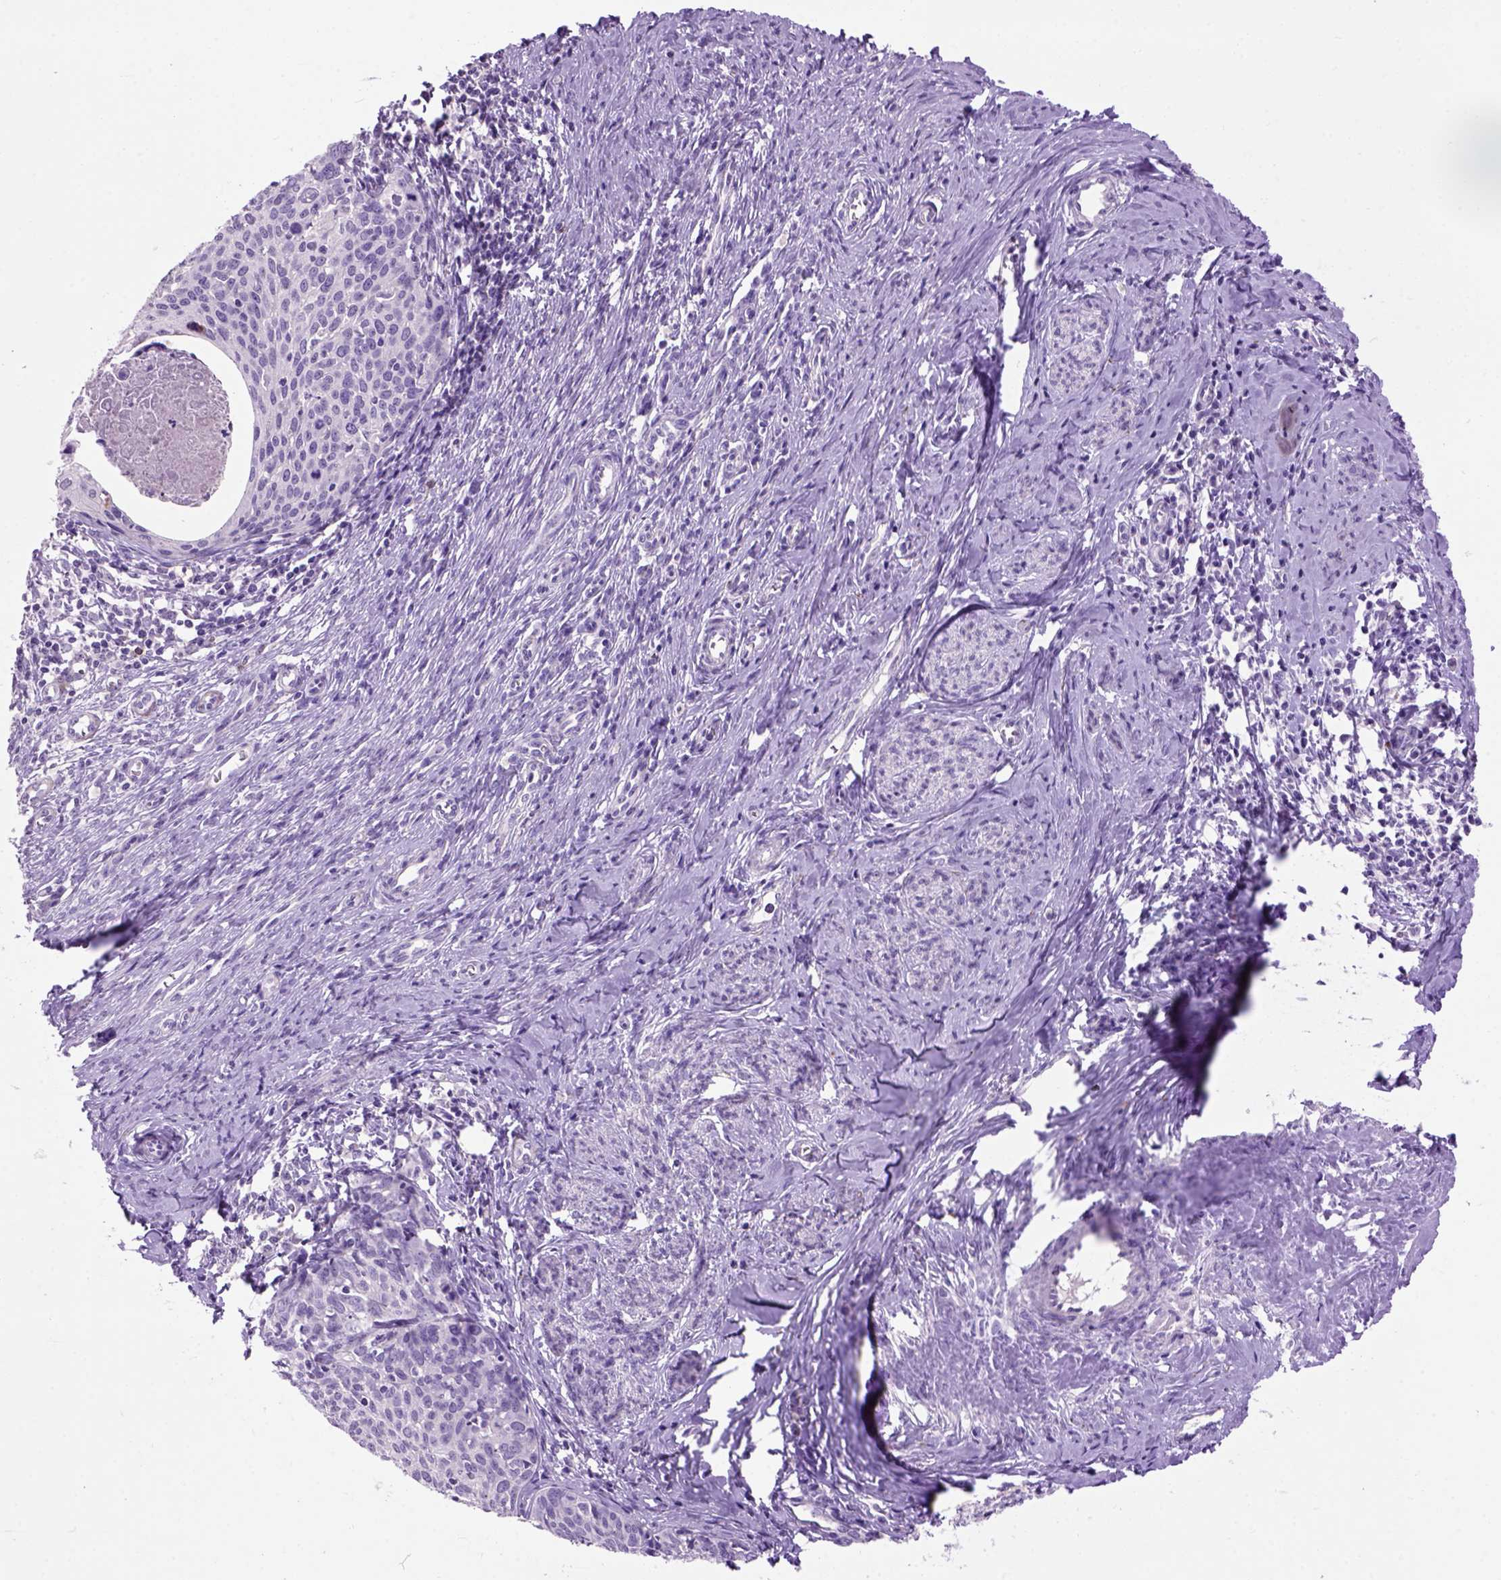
{"staining": {"intensity": "negative", "quantity": "none", "location": "none"}, "tissue": "cervical cancer", "cell_type": "Tumor cells", "image_type": "cancer", "snomed": [{"axis": "morphology", "description": "Squamous cell carcinoma, NOS"}, {"axis": "topography", "description": "Cervix"}], "caption": "Immunohistochemistry micrograph of neoplastic tissue: cervical cancer stained with DAB (3,3'-diaminobenzidine) shows no significant protein positivity in tumor cells.", "gene": "MAPT", "patient": {"sex": "female", "age": 62}}